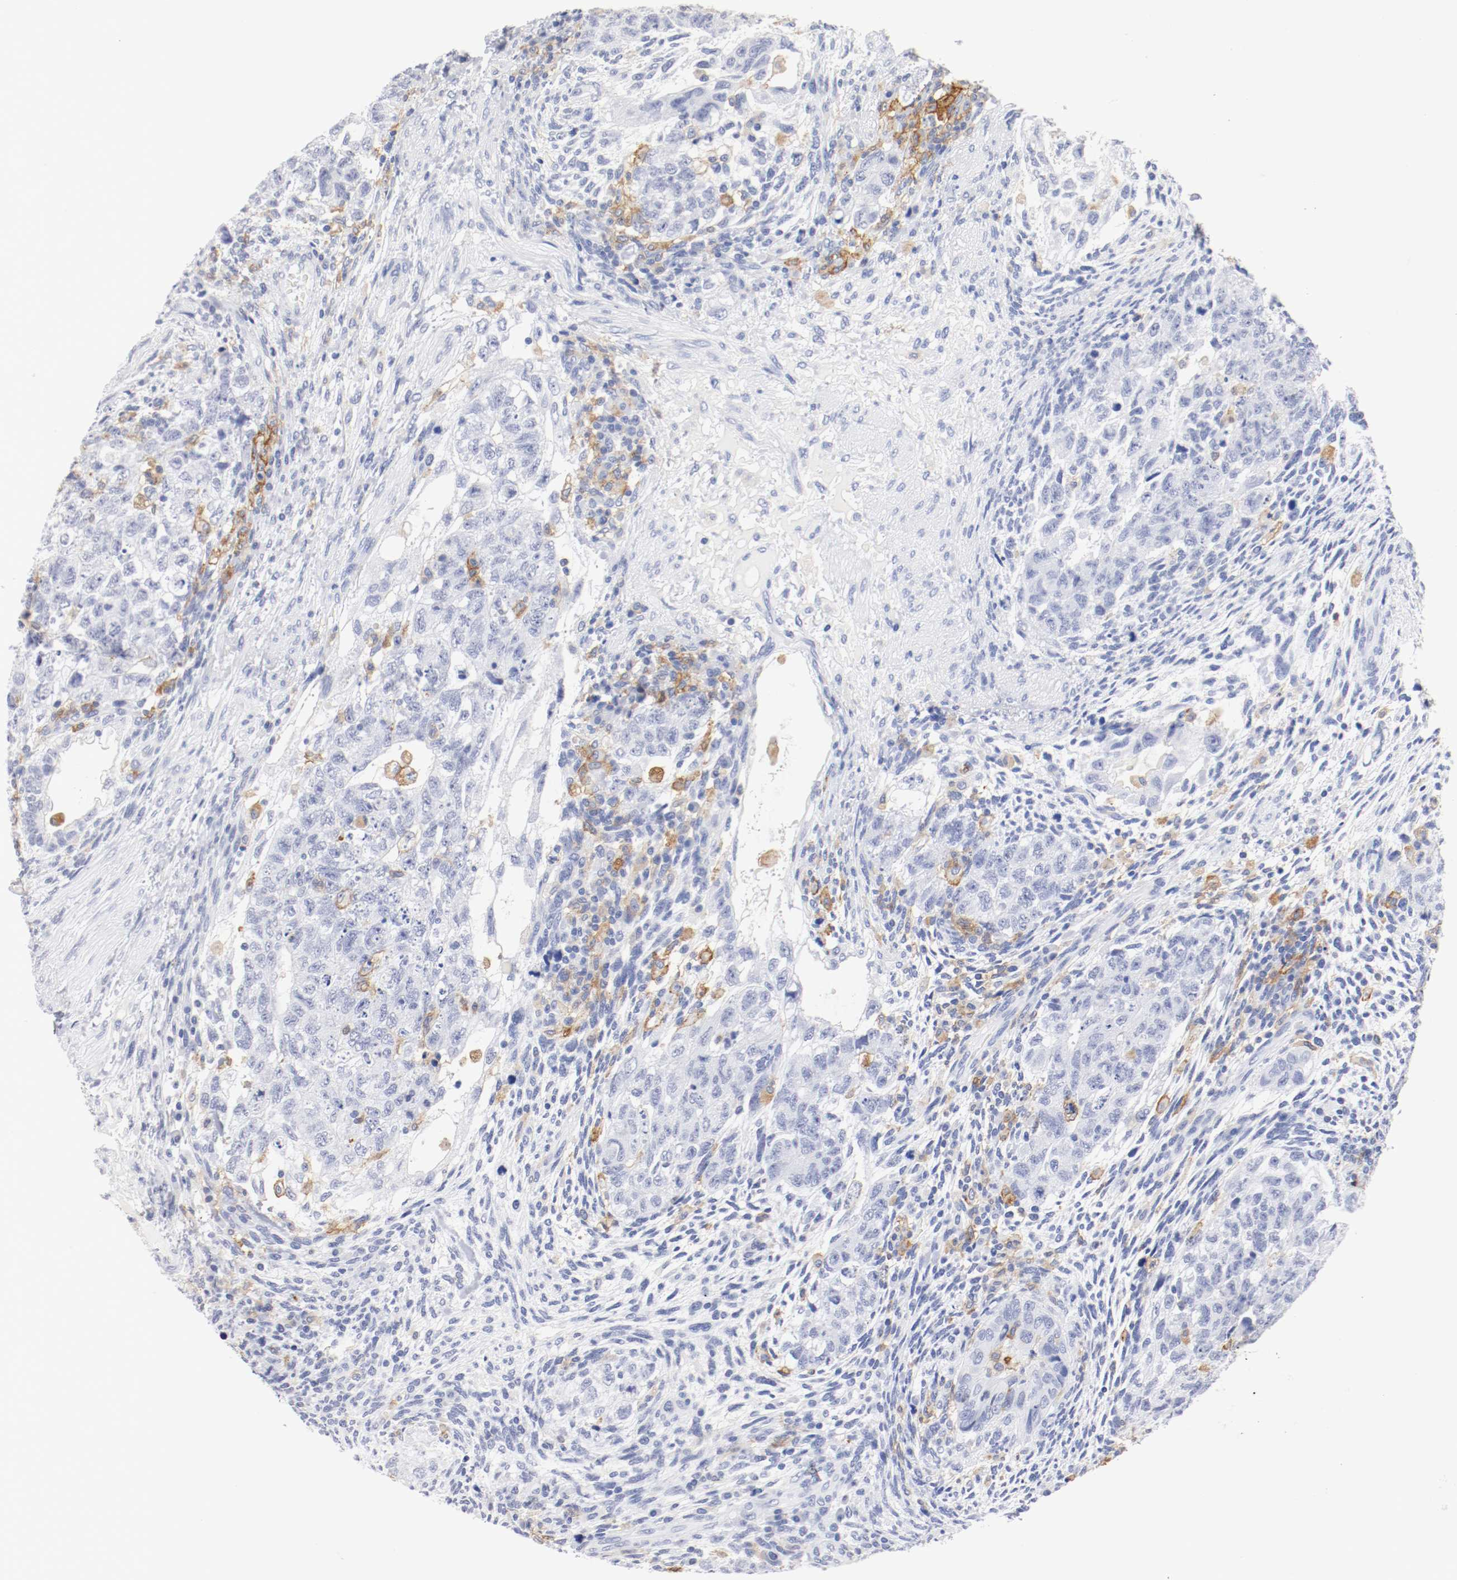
{"staining": {"intensity": "negative", "quantity": "none", "location": "none"}, "tissue": "testis cancer", "cell_type": "Tumor cells", "image_type": "cancer", "snomed": [{"axis": "morphology", "description": "Normal tissue, NOS"}, {"axis": "morphology", "description": "Carcinoma, Embryonal, NOS"}, {"axis": "topography", "description": "Testis"}], "caption": "Tumor cells are negative for protein expression in human embryonal carcinoma (testis).", "gene": "ITGAX", "patient": {"sex": "male", "age": 36}}